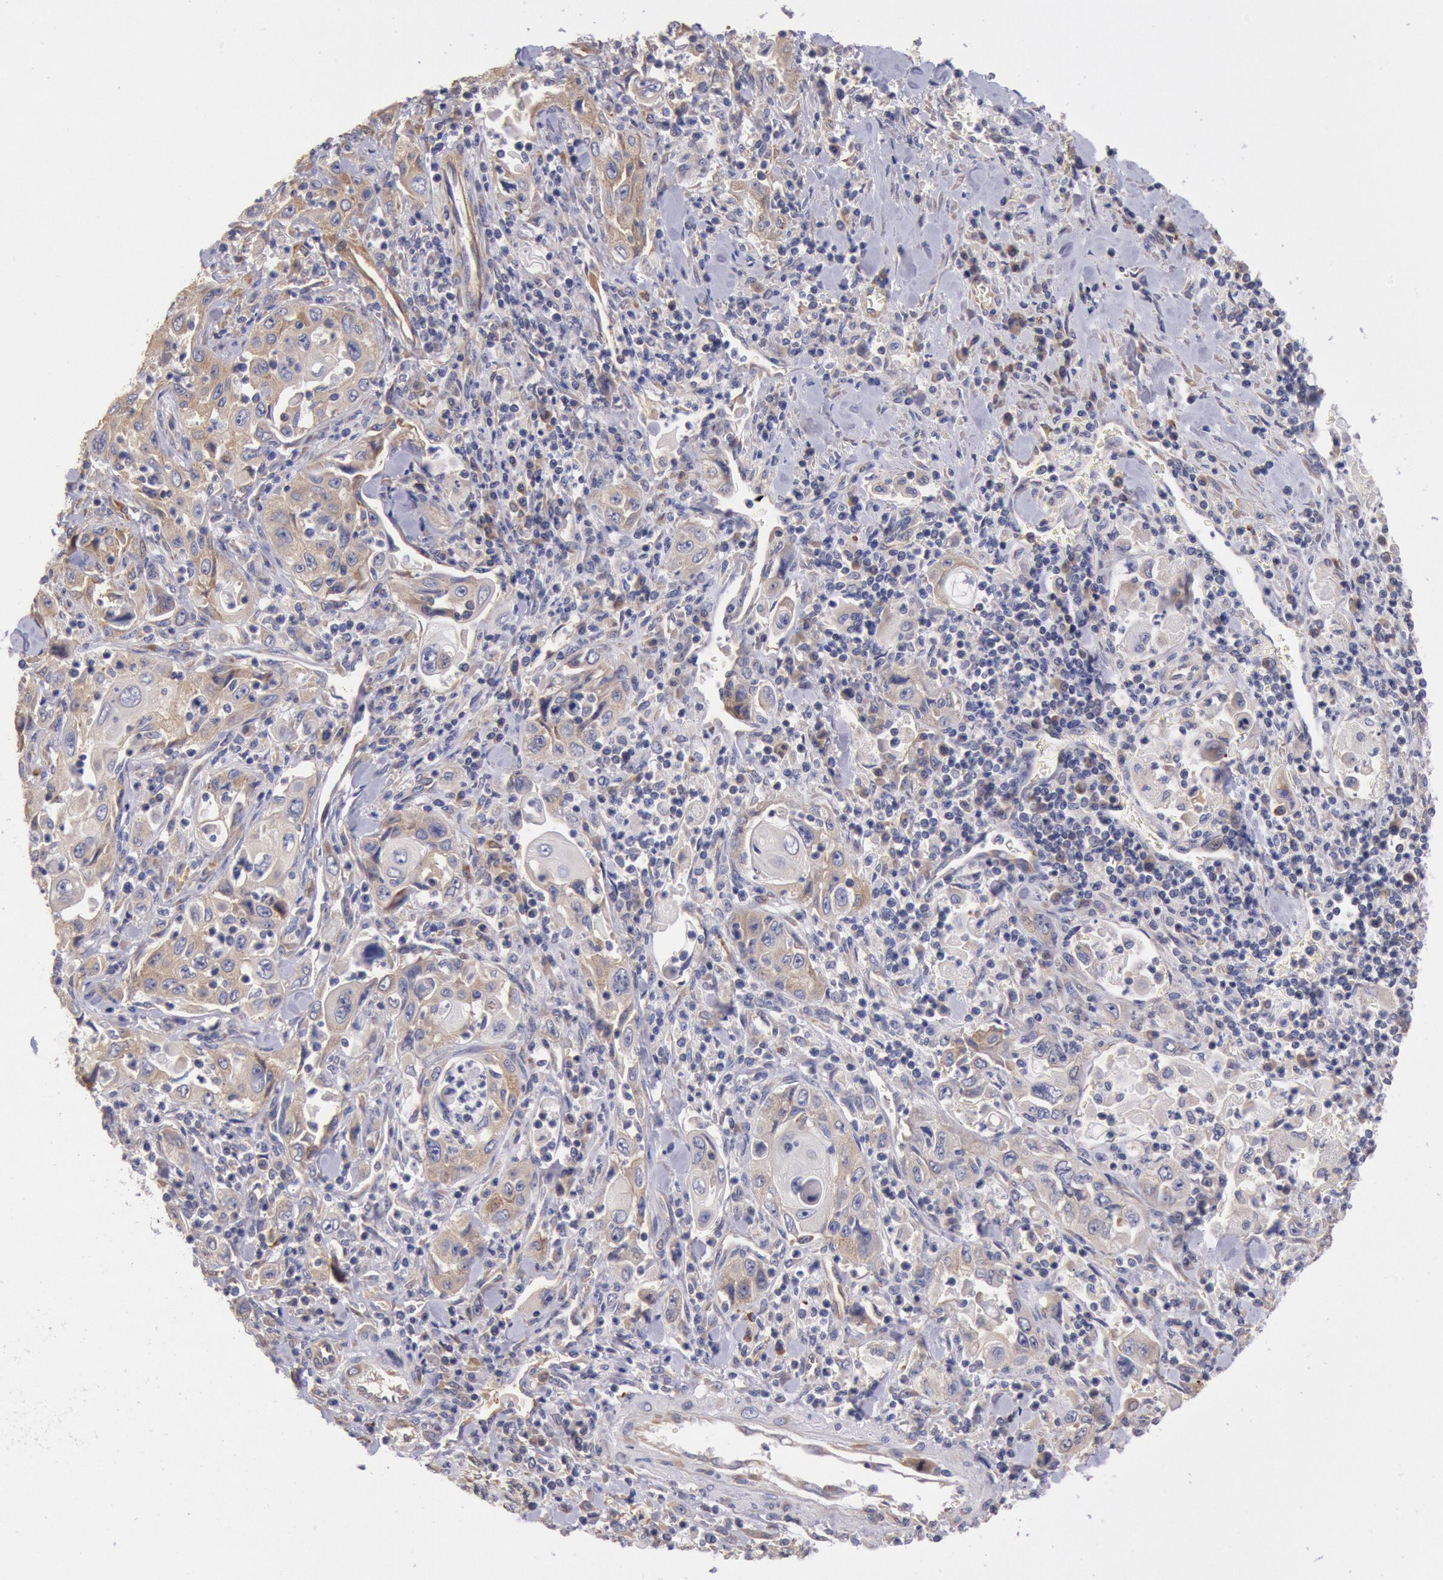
{"staining": {"intensity": "weak", "quantity": "25%-75%", "location": "cytoplasmic/membranous"}, "tissue": "pancreatic cancer", "cell_type": "Tumor cells", "image_type": "cancer", "snomed": [{"axis": "morphology", "description": "Adenocarcinoma, NOS"}, {"axis": "topography", "description": "Pancreas"}], "caption": "A histopathology image showing weak cytoplasmic/membranous positivity in about 25%-75% of tumor cells in pancreatic cancer, as visualized by brown immunohistochemical staining.", "gene": "DRG1", "patient": {"sex": "male", "age": 70}}